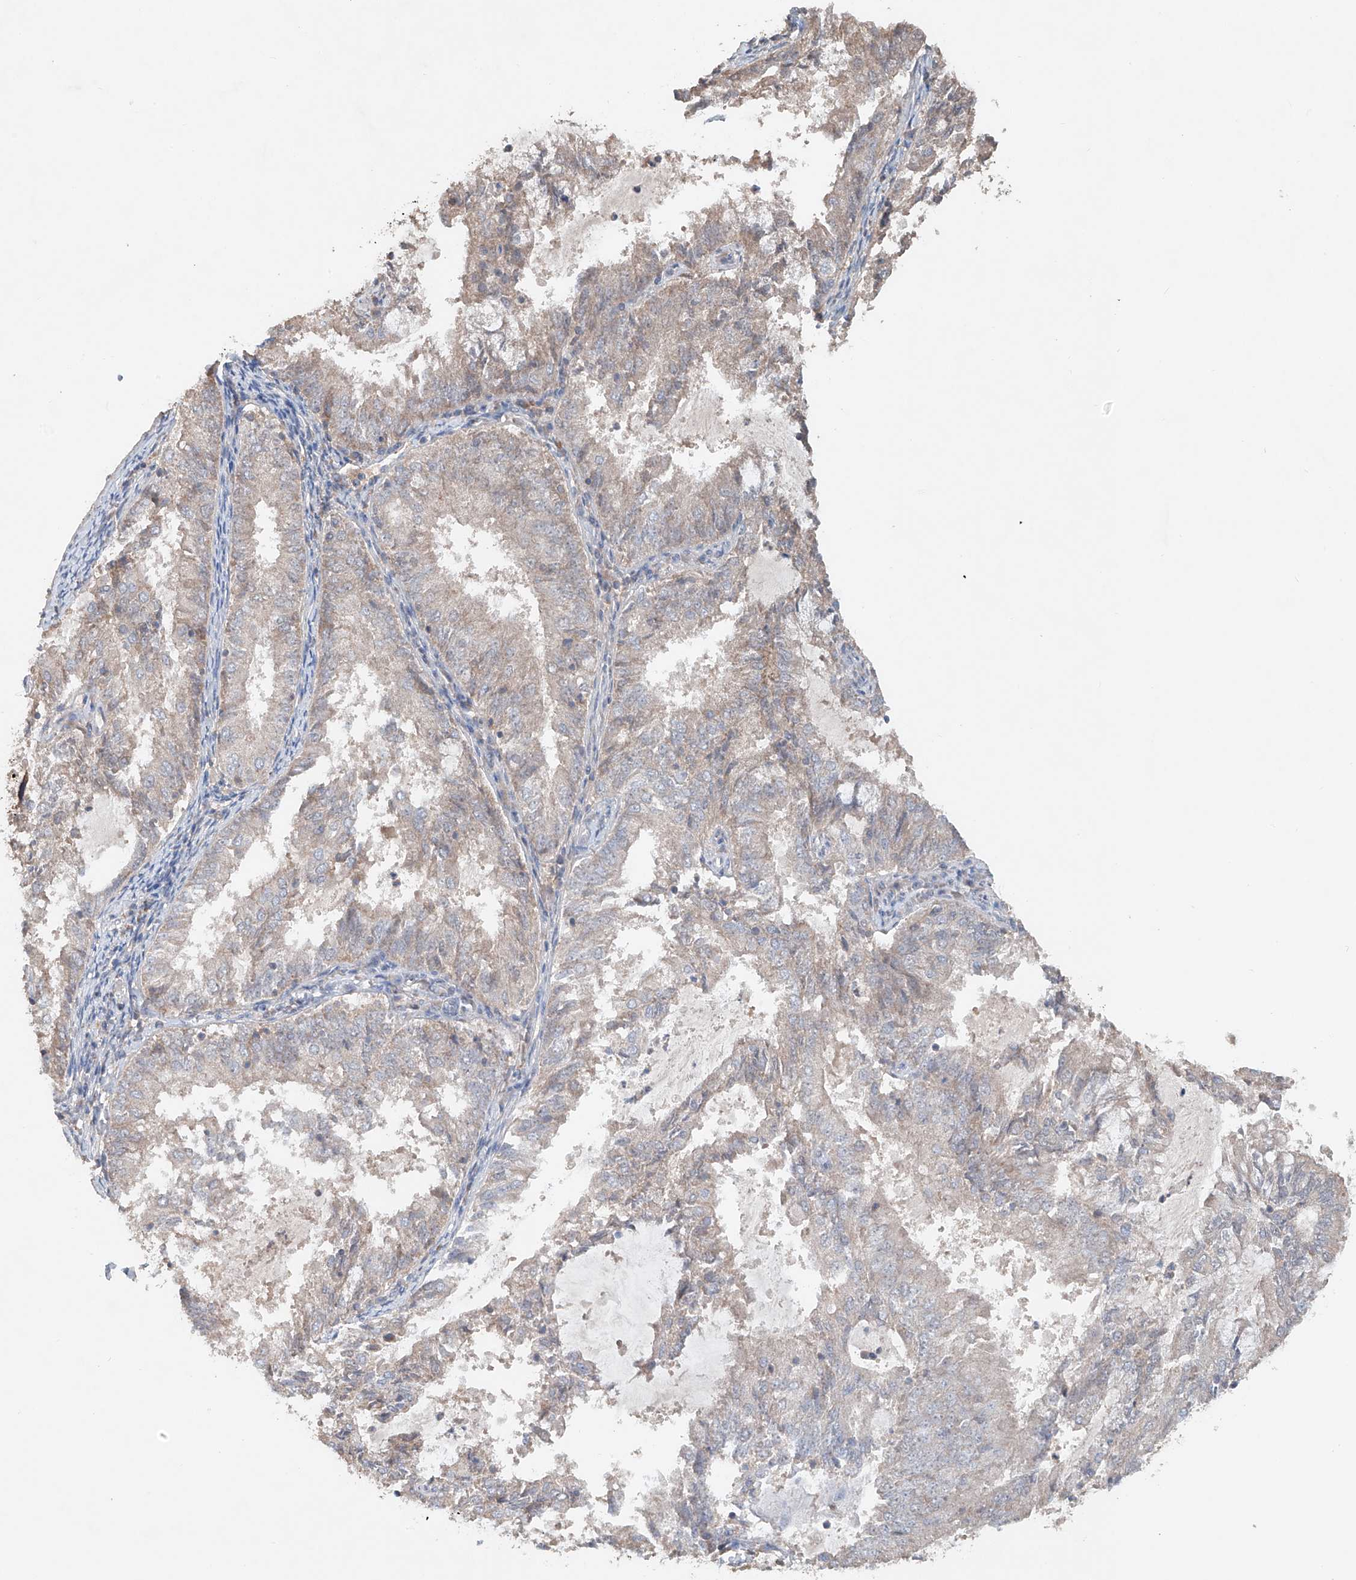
{"staining": {"intensity": "negative", "quantity": "none", "location": "none"}, "tissue": "endometrial cancer", "cell_type": "Tumor cells", "image_type": "cancer", "snomed": [{"axis": "morphology", "description": "Adenocarcinoma, NOS"}, {"axis": "topography", "description": "Endometrium"}], "caption": "The IHC image has no significant positivity in tumor cells of adenocarcinoma (endometrial) tissue. (DAB (3,3'-diaminobenzidine) immunohistochemistry visualized using brightfield microscopy, high magnification).", "gene": "GNB1L", "patient": {"sex": "female", "age": 57}}